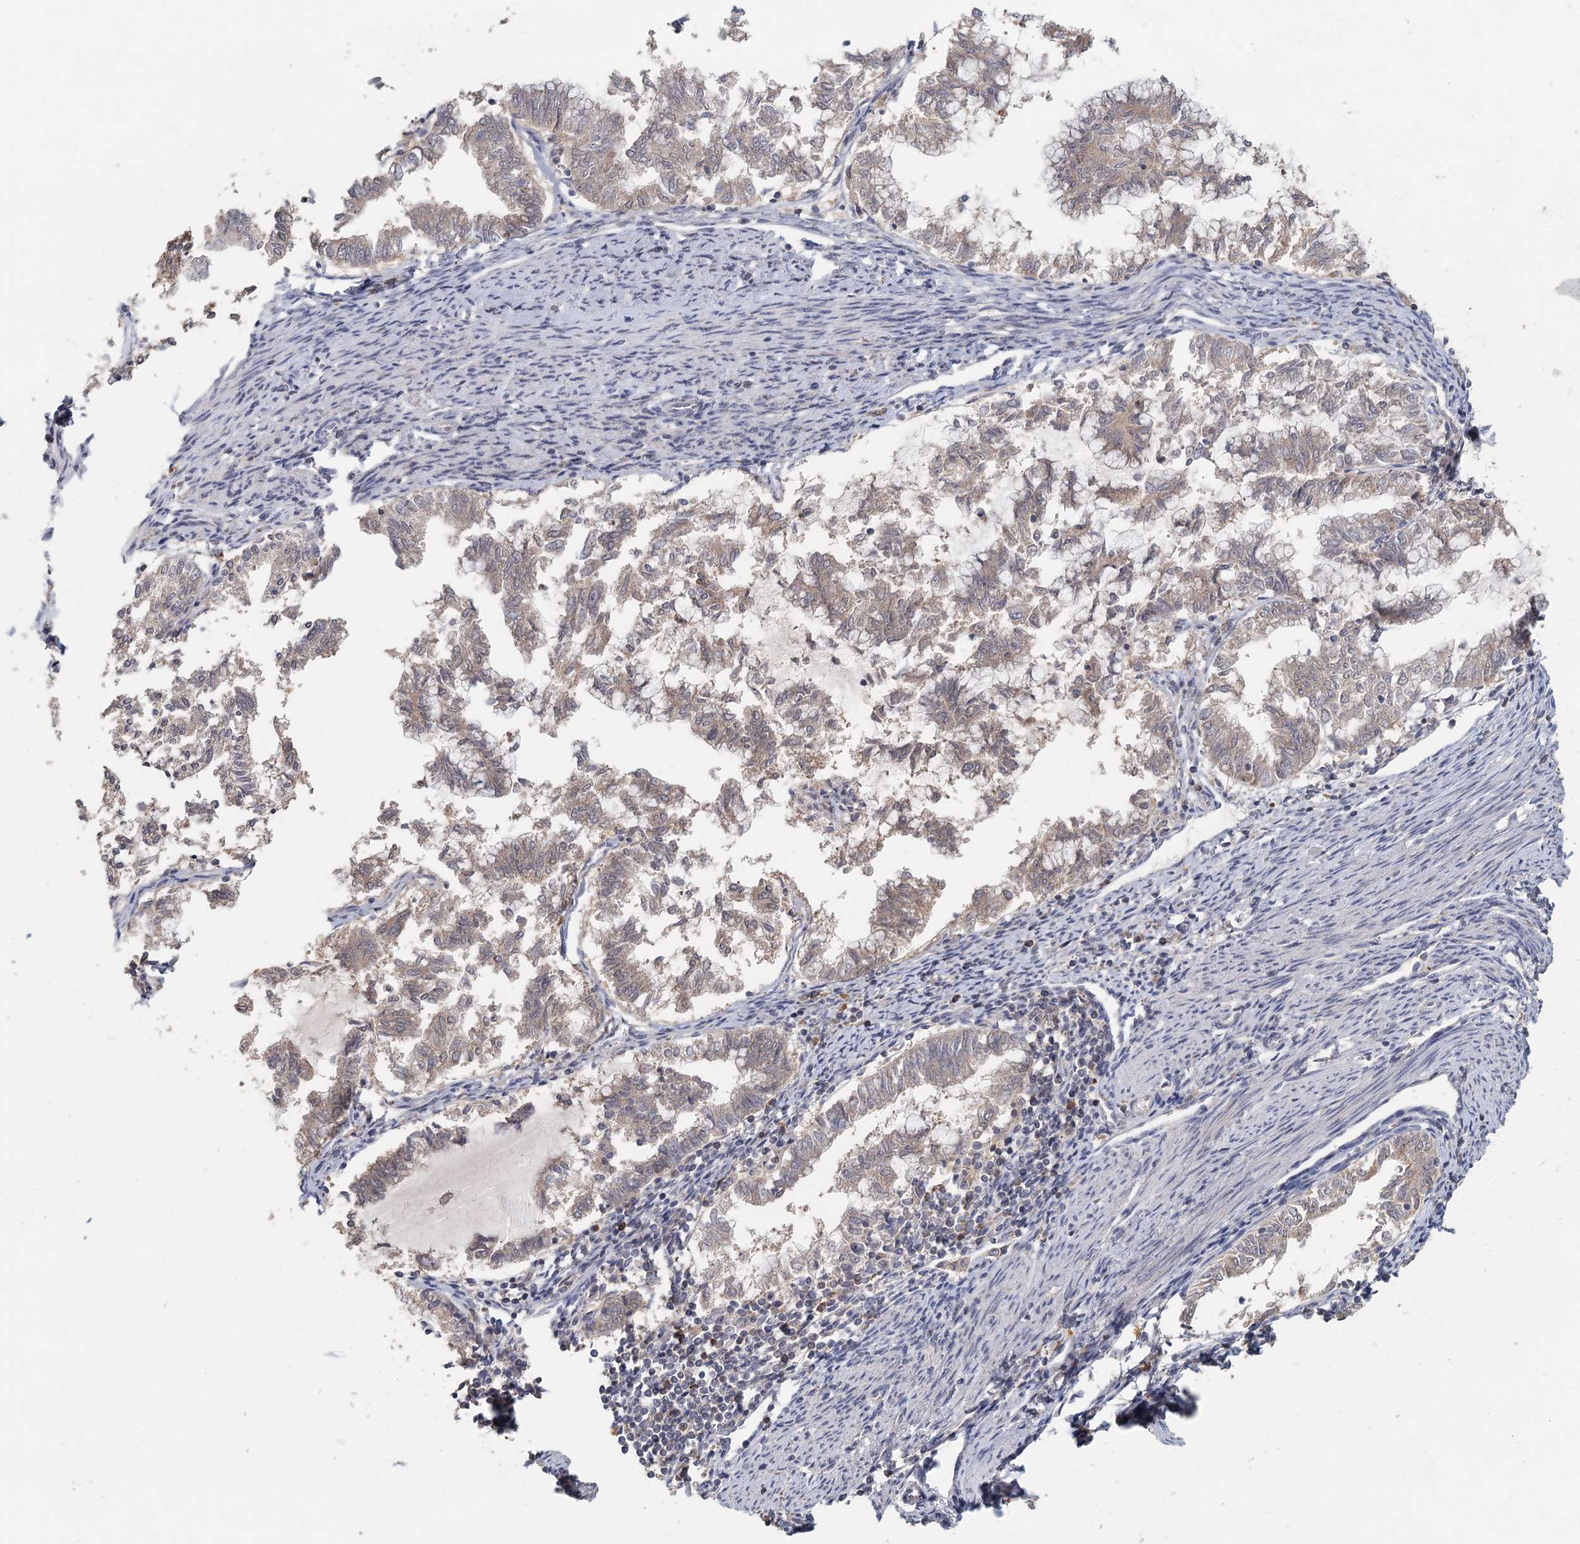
{"staining": {"intensity": "weak", "quantity": ">75%", "location": "cytoplasmic/membranous"}, "tissue": "endometrial cancer", "cell_type": "Tumor cells", "image_type": "cancer", "snomed": [{"axis": "morphology", "description": "Adenocarcinoma, NOS"}, {"axis": "topography", "description": "Endometrium"}], "caption": "Immunohistochemical staining of endometrial cancer (adenocarcinoma) reveals weak cytoplasmic/membranous protein positivity in about >75% of tumor cells.", "gene": "ADK", "patient": {"sex": "female", "age": 79}}